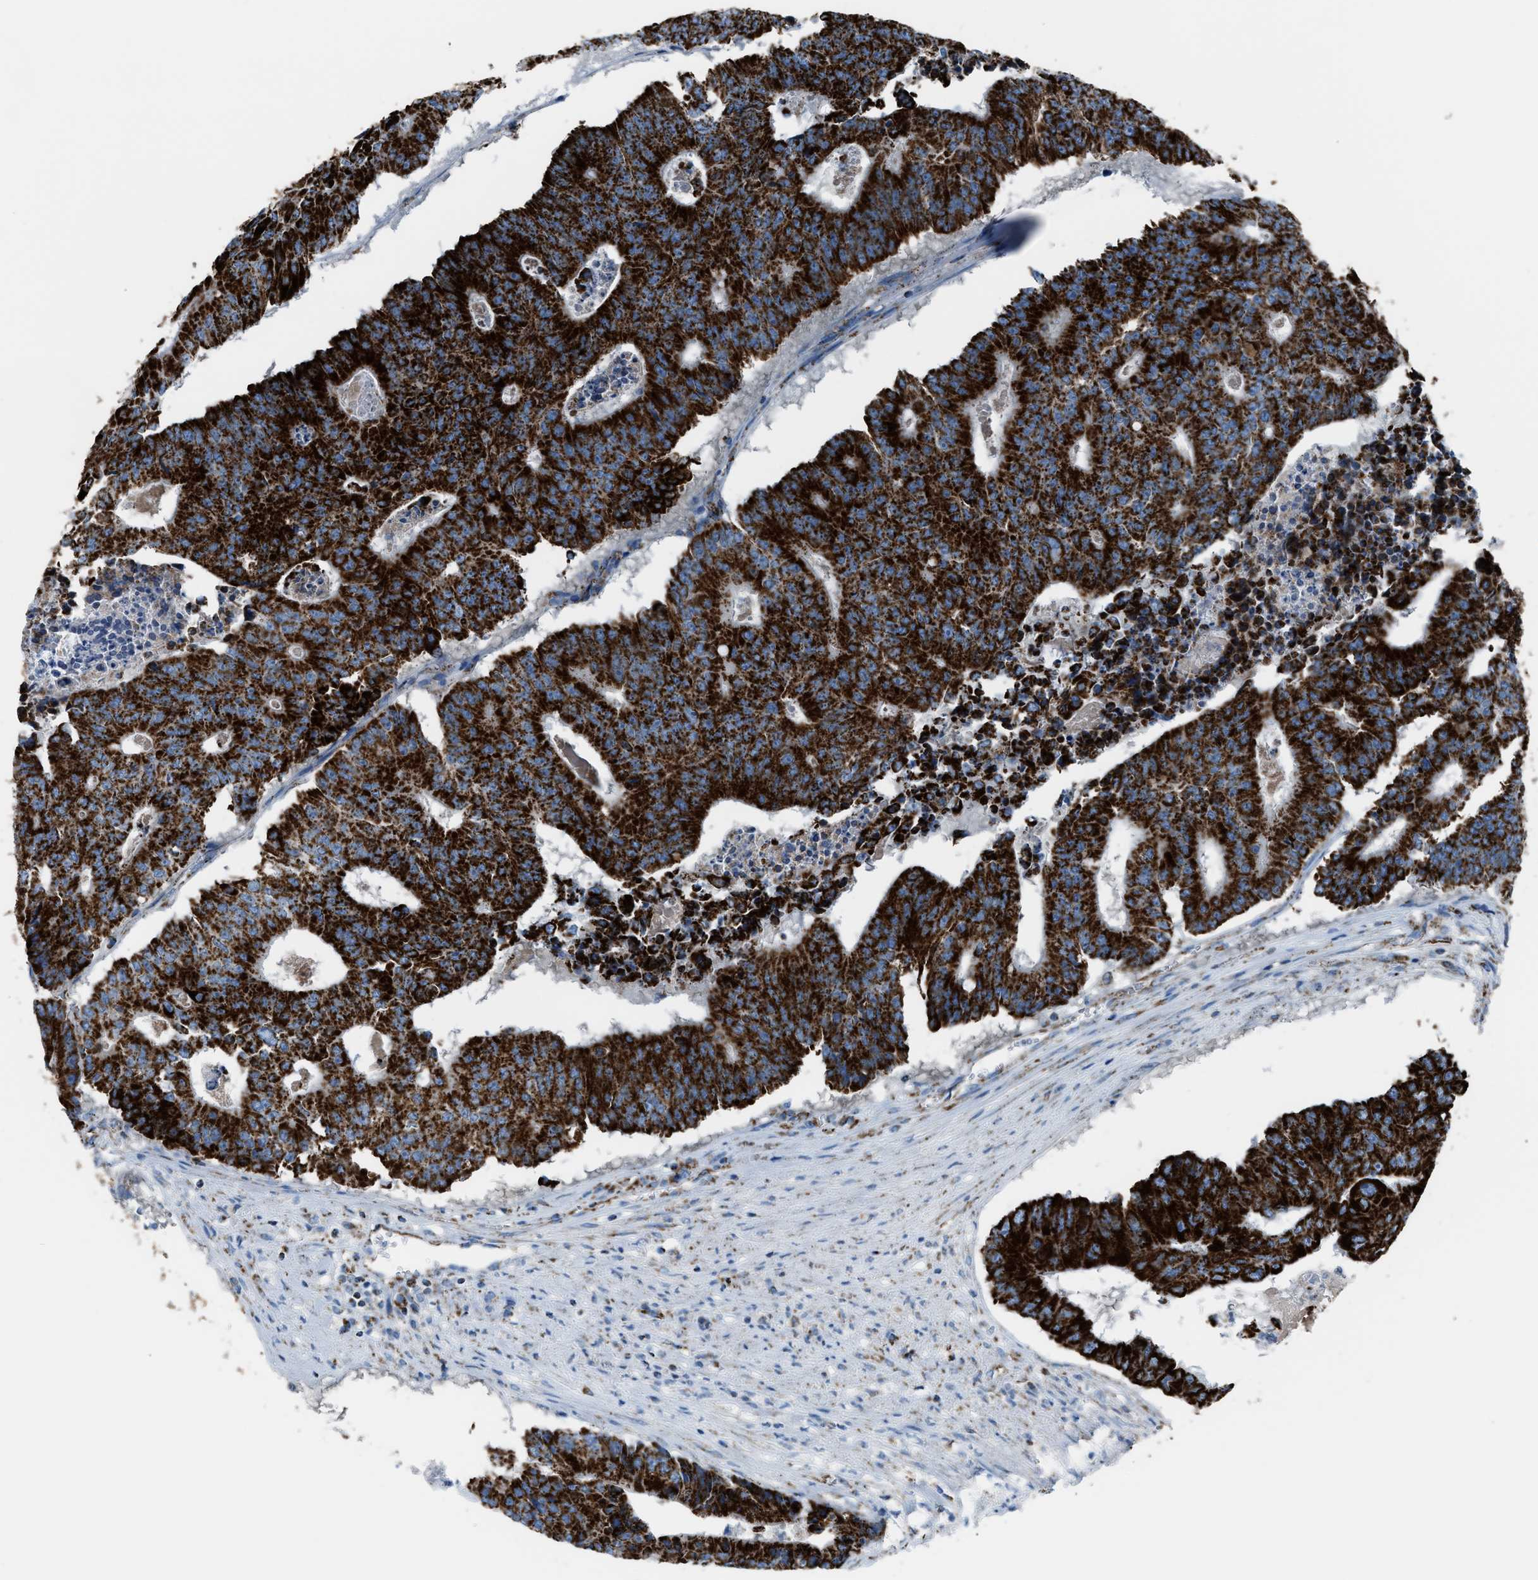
{"staining": {"intensity": "strong", "quantity": ">75%", "location": "cytoplasmic/membranous"}, "tissue": "colorectal cancer", "cell_type": "Tumor cells", "image_type": "cancer", "snomed": [{"axis": "morphology", "description": "Adenocarcinoma, NOS"}, {"axis": "topography", "description": "Colon"}], "caption": "Protein staining shows strong cytoplasmic/membranous staining in approximately >75% of tumor cells in colorectal cancer (adenocarcinoma).", "gene": "MDH2", "patient": {"sex": "male", "age": 87}}